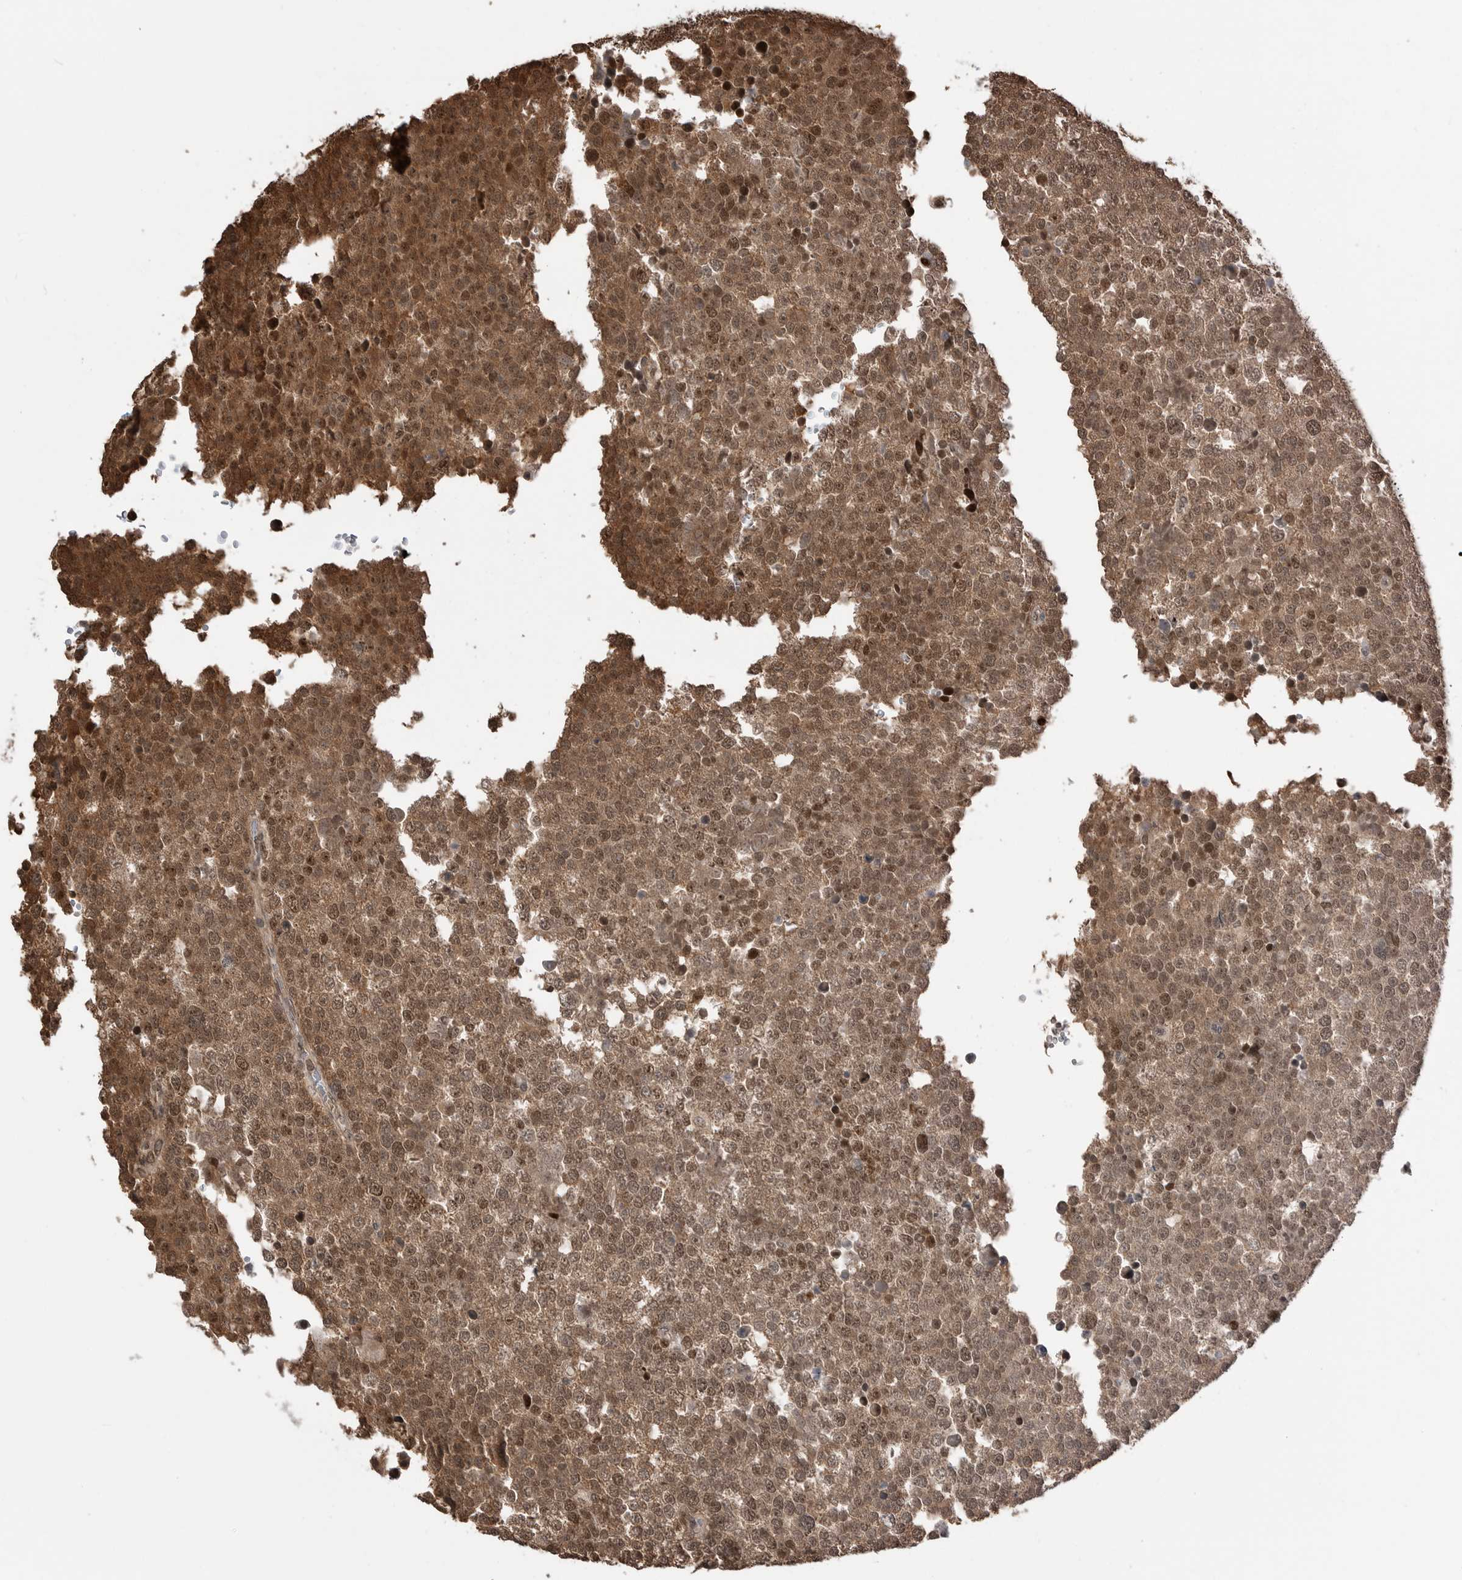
{"staining": {"intensity": "moderate", "quantity": ">75%", "location": "cytoplasmic/membranous,nuclear"}, "tissue": "testis cancer", "cell_type": "Tumor cells", "image_type": "cancer", "snomed": [{"axis": "morphology", "description": "Seminoma, NOS"}, {"axis": "topography", "description": "Testis"}], "caption": "Human testis seminoma stained with a brown dye exhibits moderate cytoplasmic/membranous and nuclear positive expression in about >75% of tumor cells.", "gene": "PEAK1", "patient": {"sex": "male", "age": 71}}